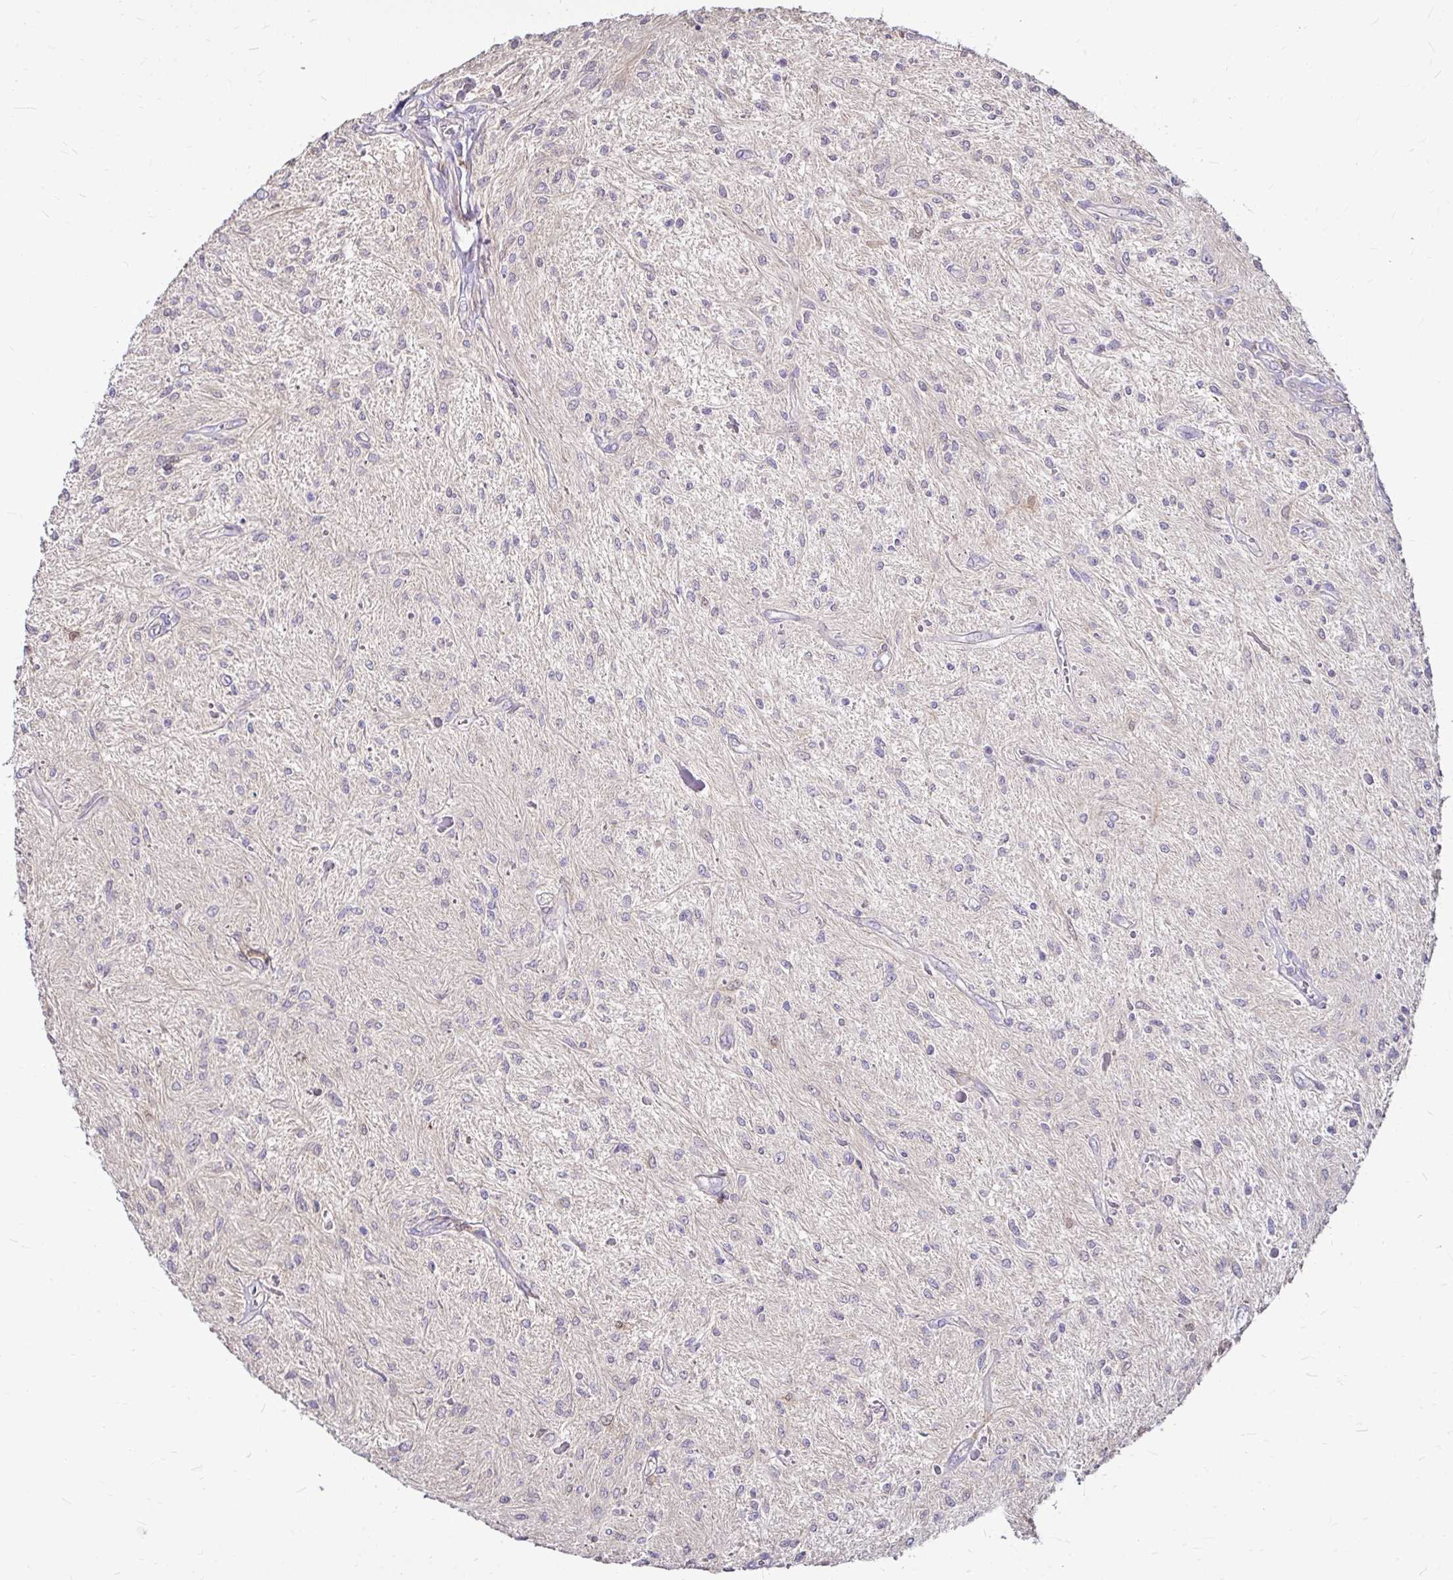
{"staining": {"intensity": "negative", "quantity": "none", "location": "none"}, "tissue": "glioma", "cell_type": "Tumor cells", "image_type": "cancer", "snomed": [{"axis": "morphology", "description": "Glioma, malignant, Low grade"}, {"axis": "topography", "description": "Cerebellum"}], "caption": "Human malignant low-grade glioma stained for a protein using IHC exhibits no expression in tumor cells.", "gene": "IDH1", "patient": {"sex": "female", "age": 14}}